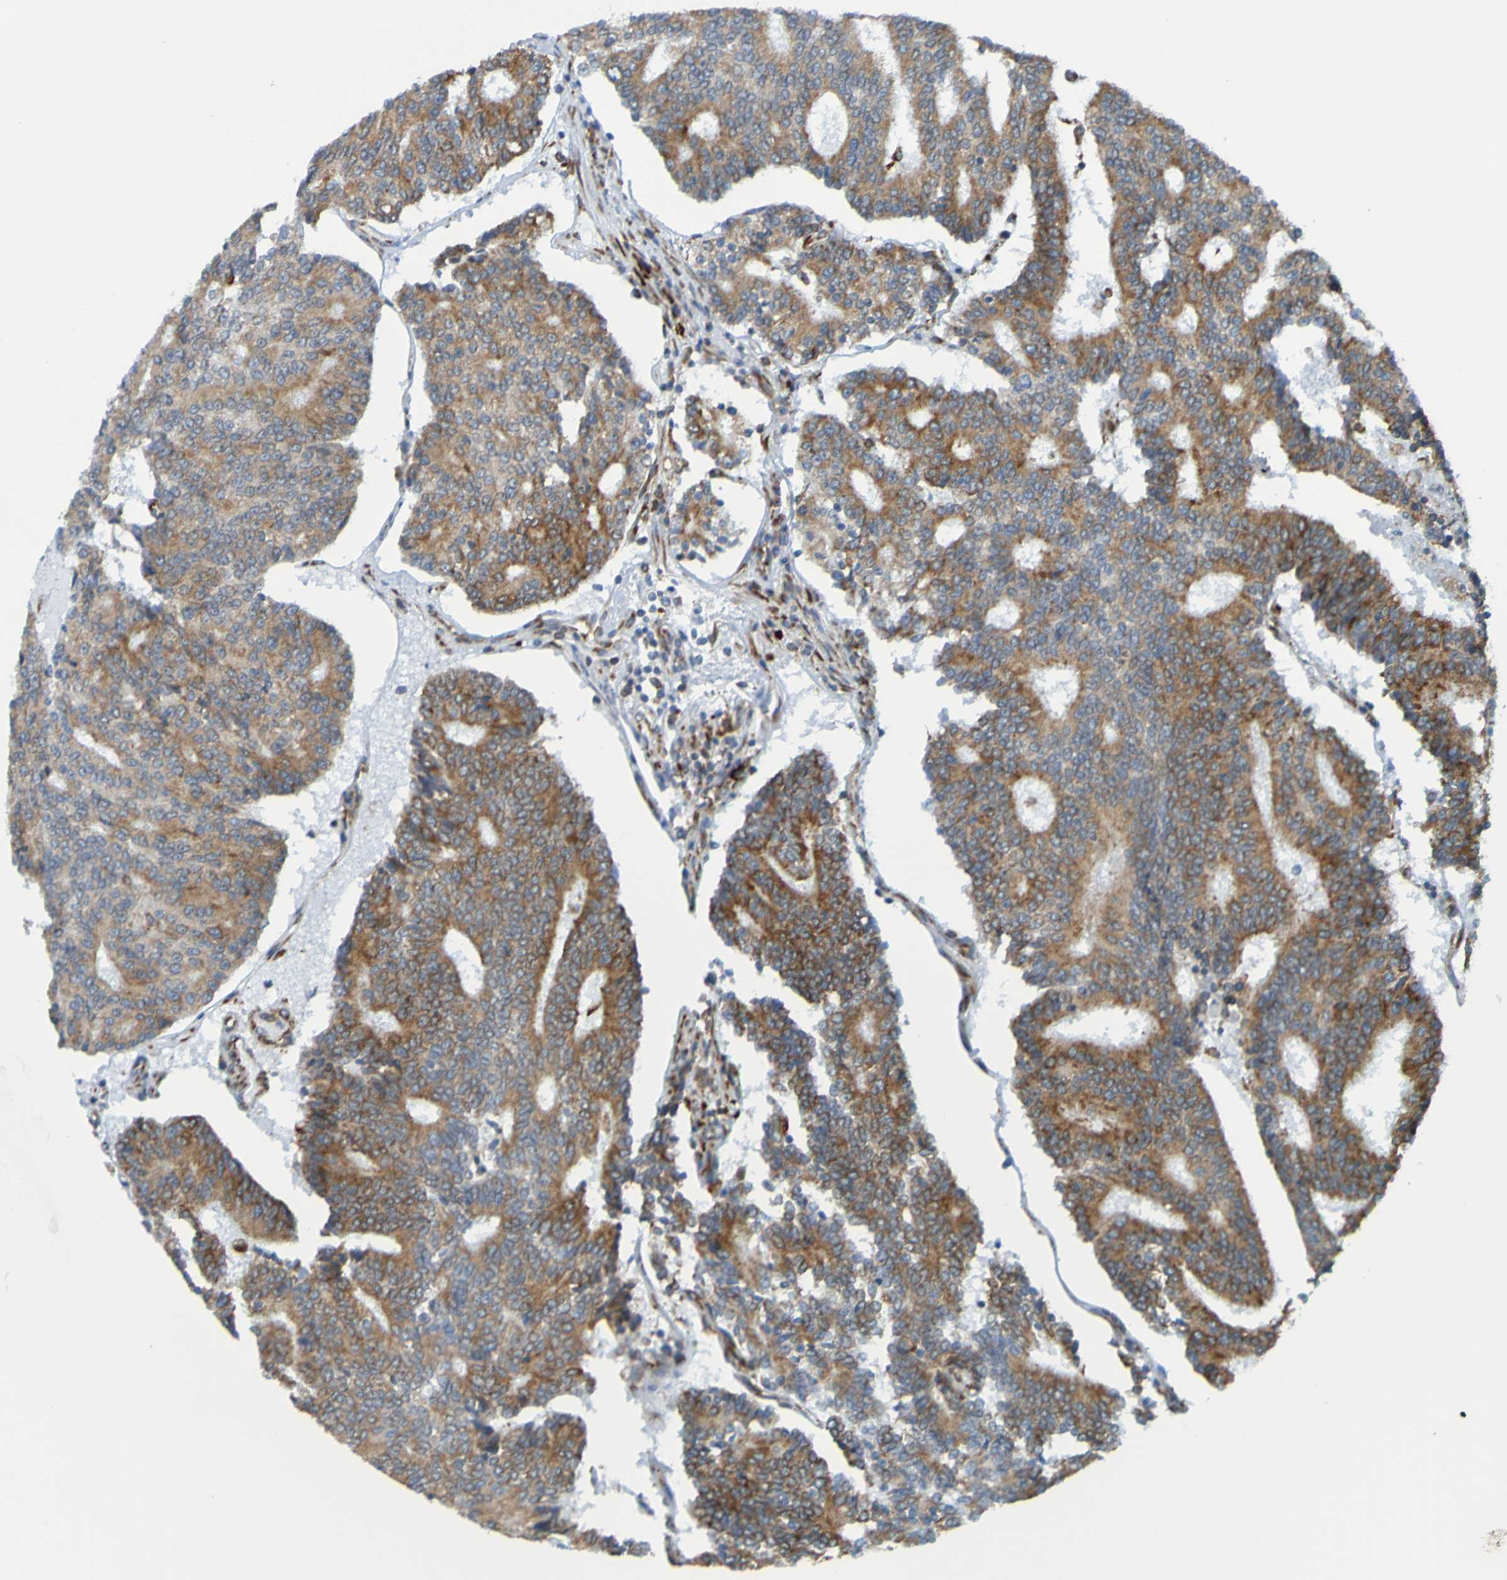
{"staining": {"intensity": "moderate", "quantity": "25%-75%", "location": "cytoplasmic/membranous"}, "tissue": "prostate cancer", "cell_type": "Tumor cells", "image_type": "cancer", "snomed": [{"axis": "morphology", "description": "Adenocarcinoma, Medium grade"}, {"axis": "topography", "description": "Prostate"}], "caption": "Prostate cancer (adenocarcinoma (medium-grade)) stained for a protein reveals moderate cytoplasmic/membranous positivity in tumor cells. (DAB (3,3'-diaminobenzidine) IHC, brown staining for protein, blue staining for nuclei).", "gene": "SSR1", "patient": {"sex": "male", "age": 60}}